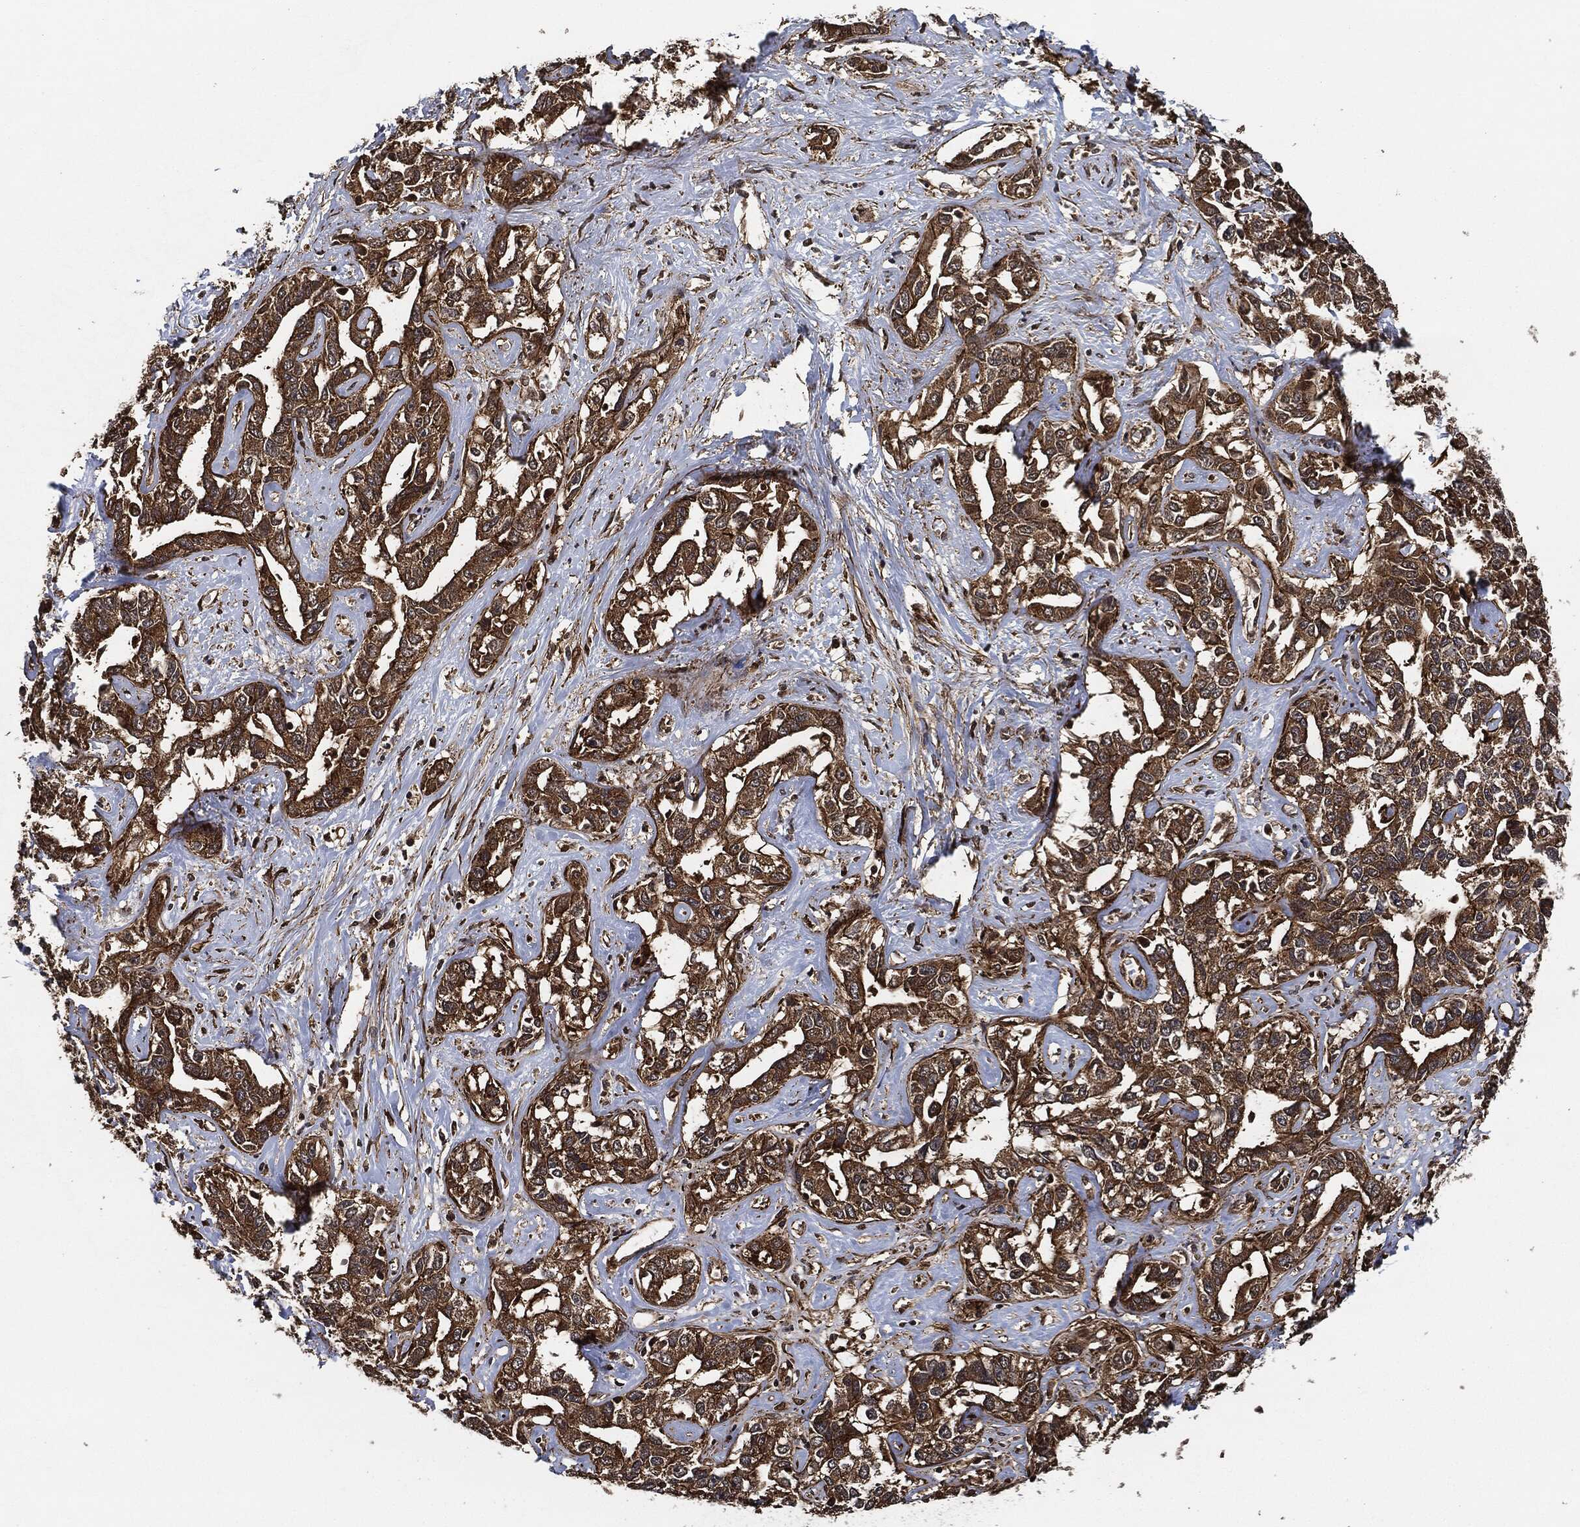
{"staining": {"intensity": "strong", "quantity": ">75%", "location": "cytoplasmic/membranous"}, "tissue": "liver cancer", "cell_type": "Tumor cells", "image_type": "cancer", "snomed": [{"axis": "morphology", "description": "Cholangiocarcinoma"}, {"axis": "topography", "description": "Liver"}], "caption": "This is an image of immunohistochemistry staining of liver cholangiocarcinoma, which shows strong staining in the cytoplasmic/membranous of tumor cells.", "gene": "CEP290", "patient": {"sex": "male", "age": 59}}